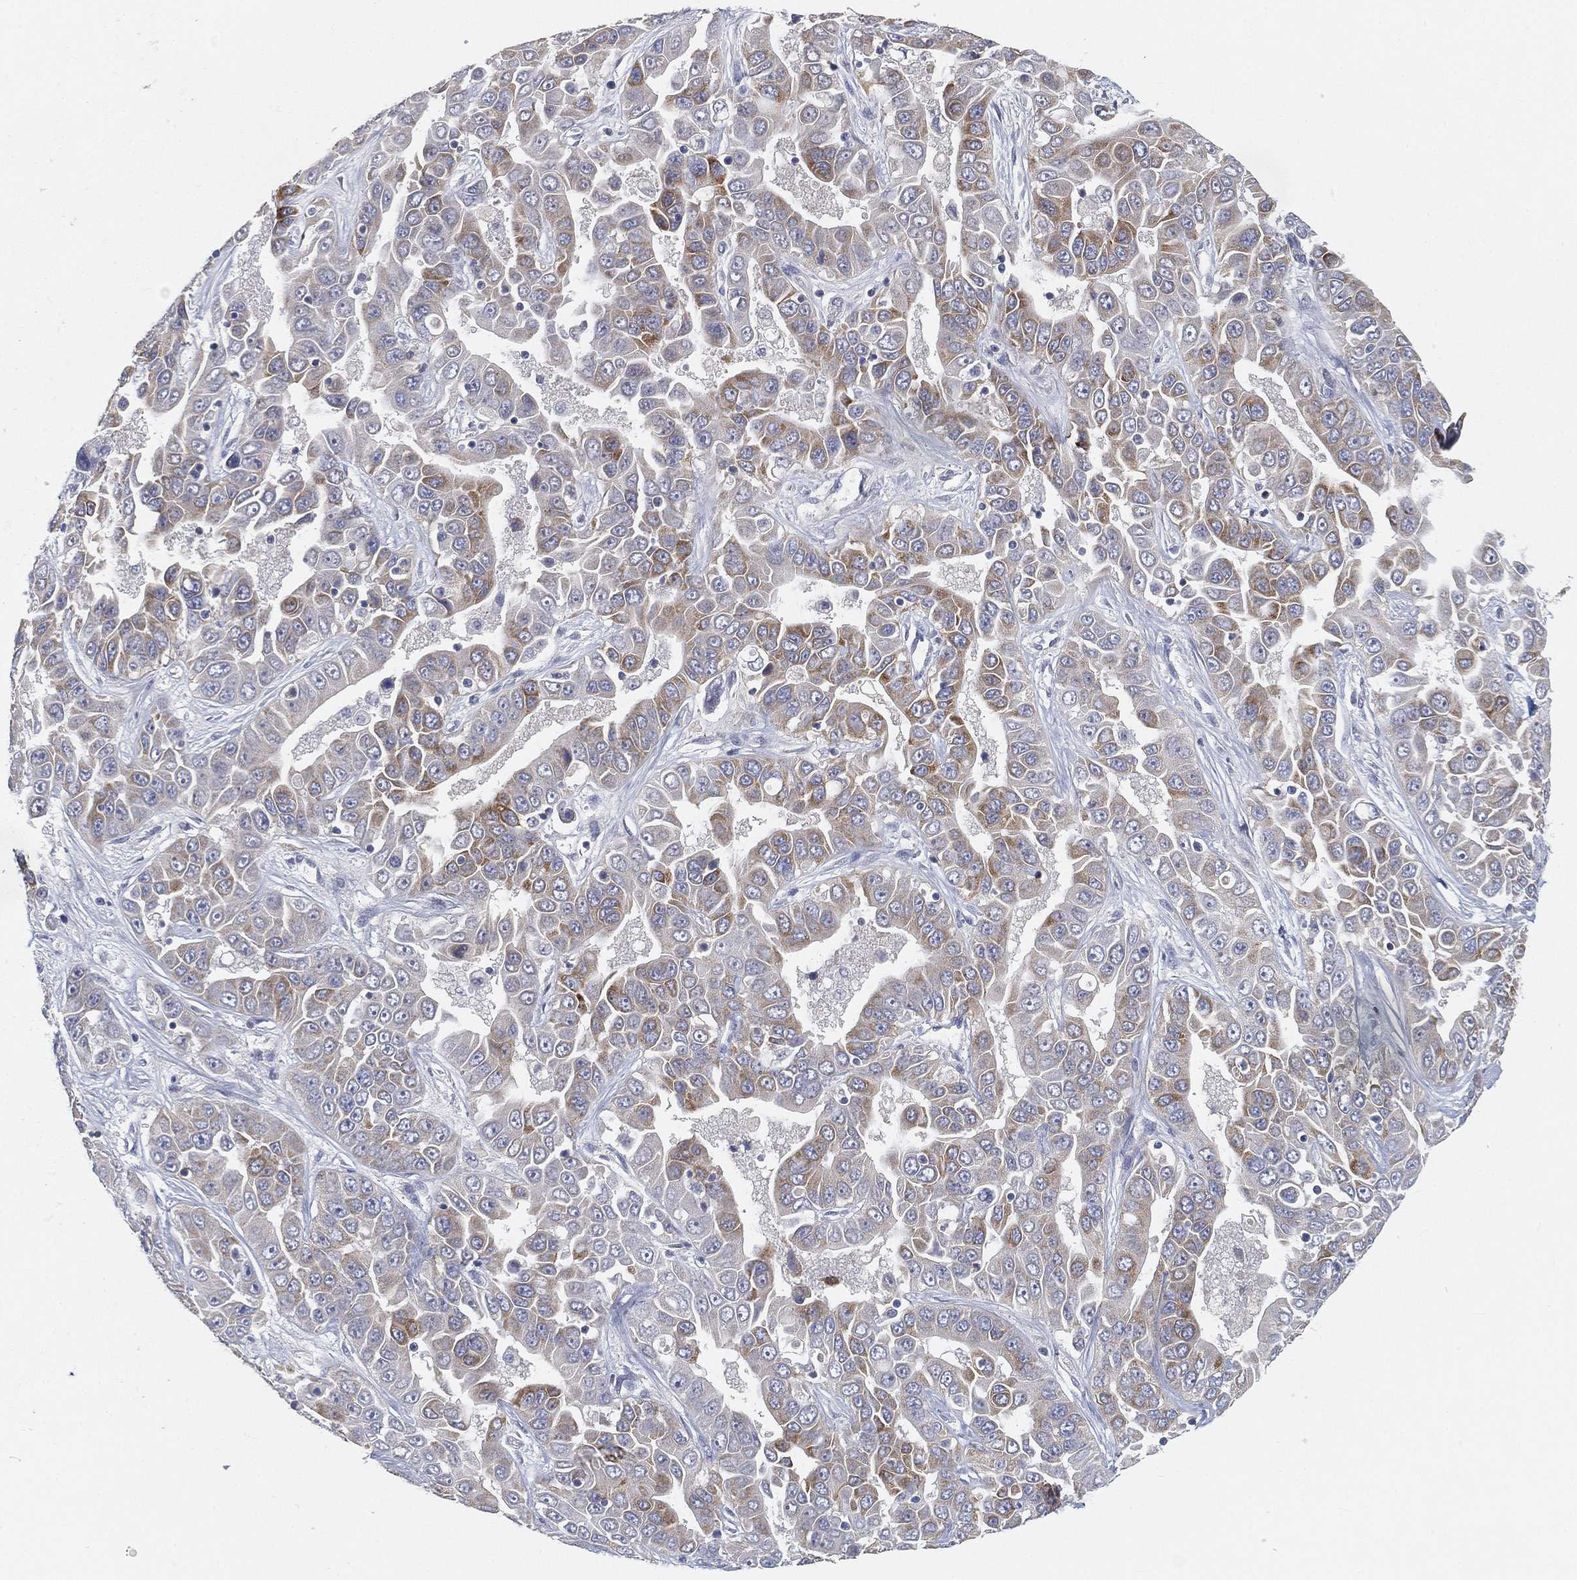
{"staining": {"intensity": "moderate", "quantity": "25%-75%", "location": "cytoplasmic/membranous"}, "tissue": "liver cancer", "cell_type": "Tumor cells", "image_type": "cancer", "snomed": [{"axis": "morphology", "description": "Cholangiocarcinoma"}, {"axis": "topography", "description": "Liver"}], "caption": "Protein expression analysis of human liver cholangiocarcinoma reveals moderate cytoplasmic/membranous staining in approximately 25%-75% of tumor cells.", "gene": "TMEM25", "patient": {"sex": "female", "age": 52}}